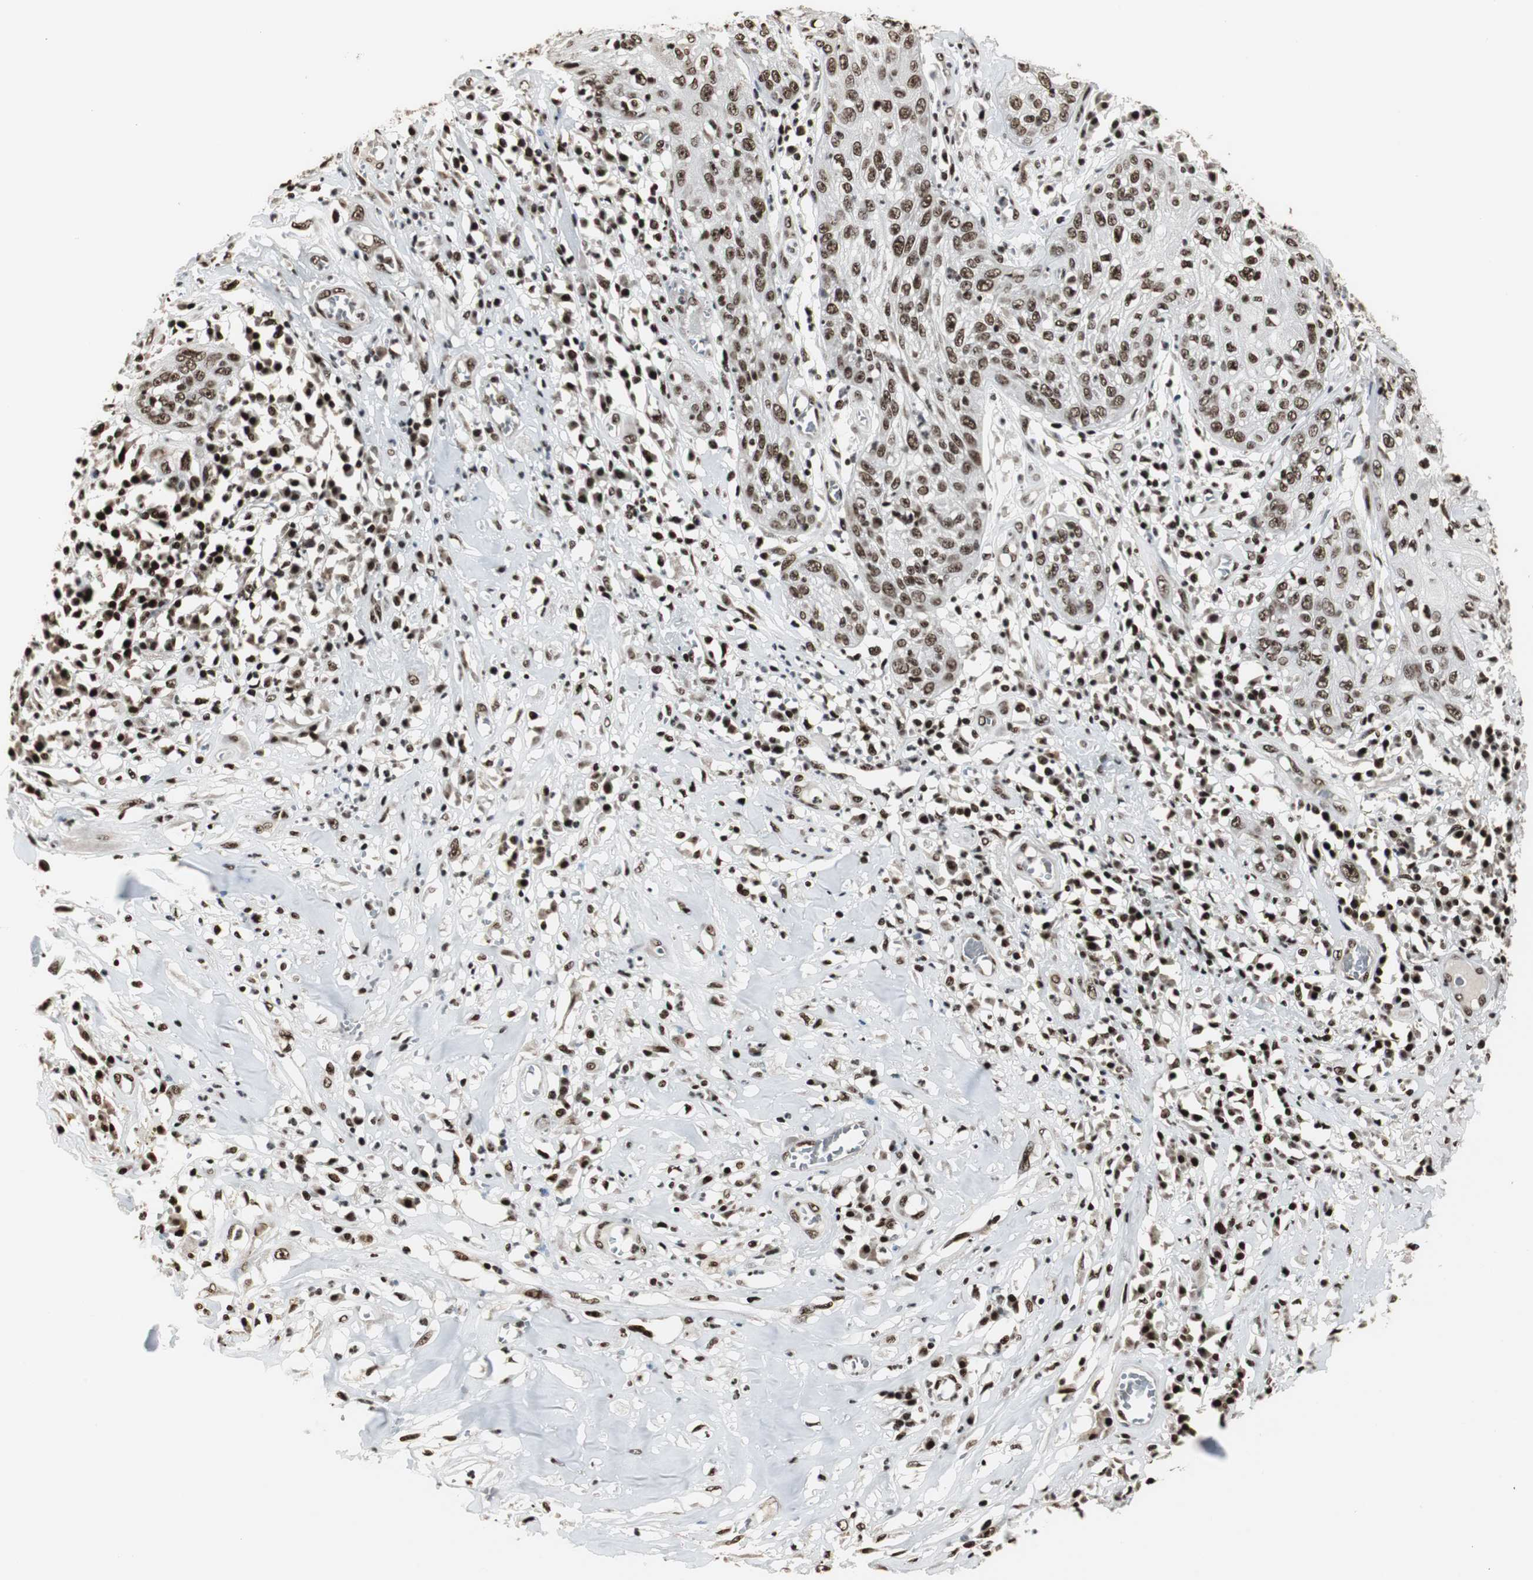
{"staining": {"intensity": "moderate", "quantity": ">75%", "location": "nuclear"}, "tissue": "skin cancer", "cell_type": "Tumor cells", "image_type": "cancer", "snomed": [{"axis": "morphology", "description": "Squamous cell carcinoma, NOS"}, {"axis": "topography", "description": "Skin"}], "caption": "Protein analysis of skin squamous cell carcinoma tissue displays moderate nuclear staining in about >75% of tumor cells.", "gene": "PARN", "patient": {"sex": "male", "age": 65}}